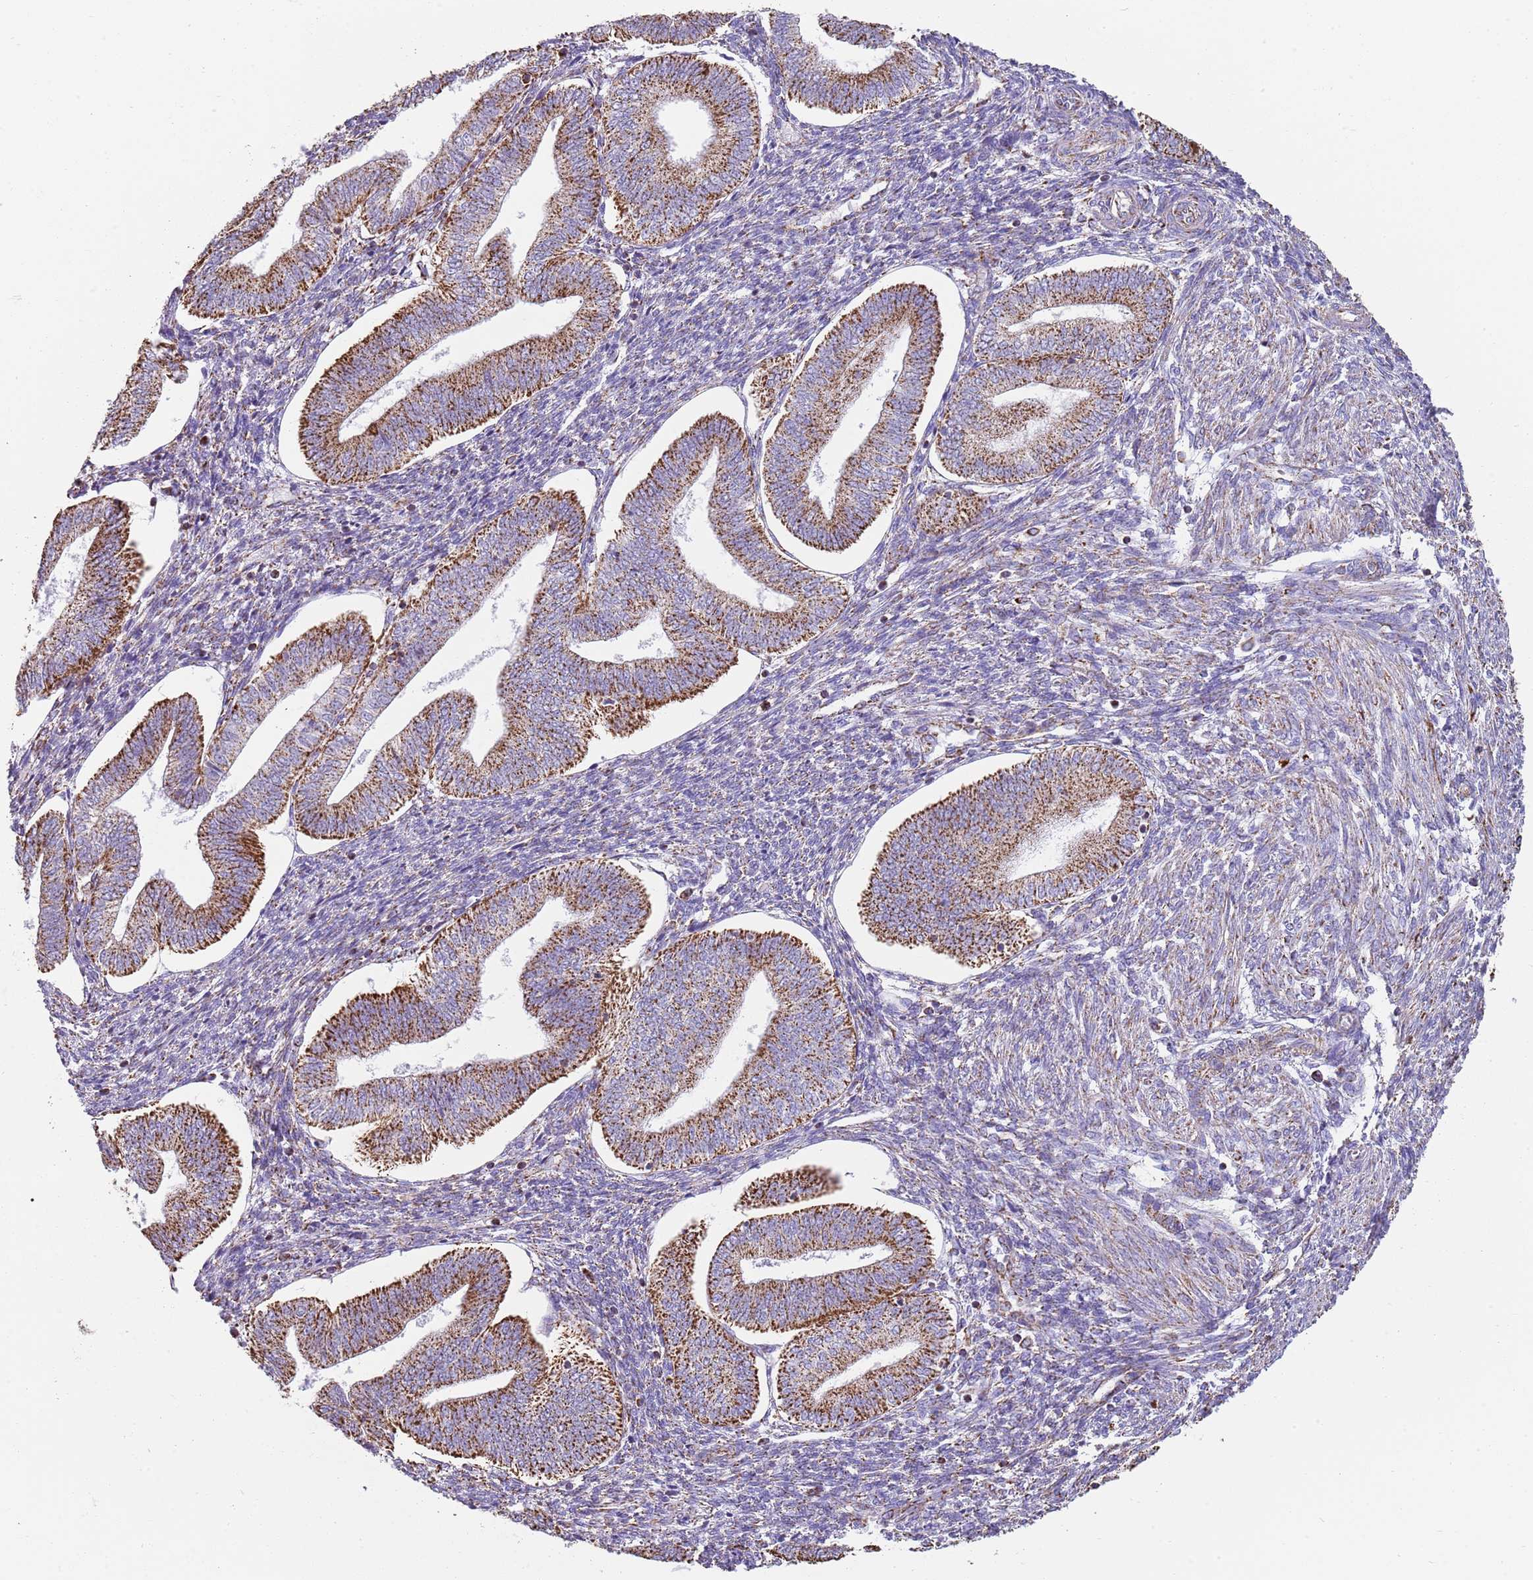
{"staining": {"intensity": "strong", "quantity": "25%-75%", "location": "cytoplasmic/membranous"}, "tissue": "endometrium", "cell_type": "Cells in endometrial stroma", "image_type": "normal", "snomed": [{"axis": "morphology", "description": "Normal tissue, NOS"}, {"axis": "topography", "description": "Endometrium"}], "caption": "Protein staining reveals strong cytoplasmic/membranous expression in approximately 25%-75% of cells in endometrial stroma in normal endometrium.", "gene": "TTLL1", "patient": {"sex": "female", "age": 34}}